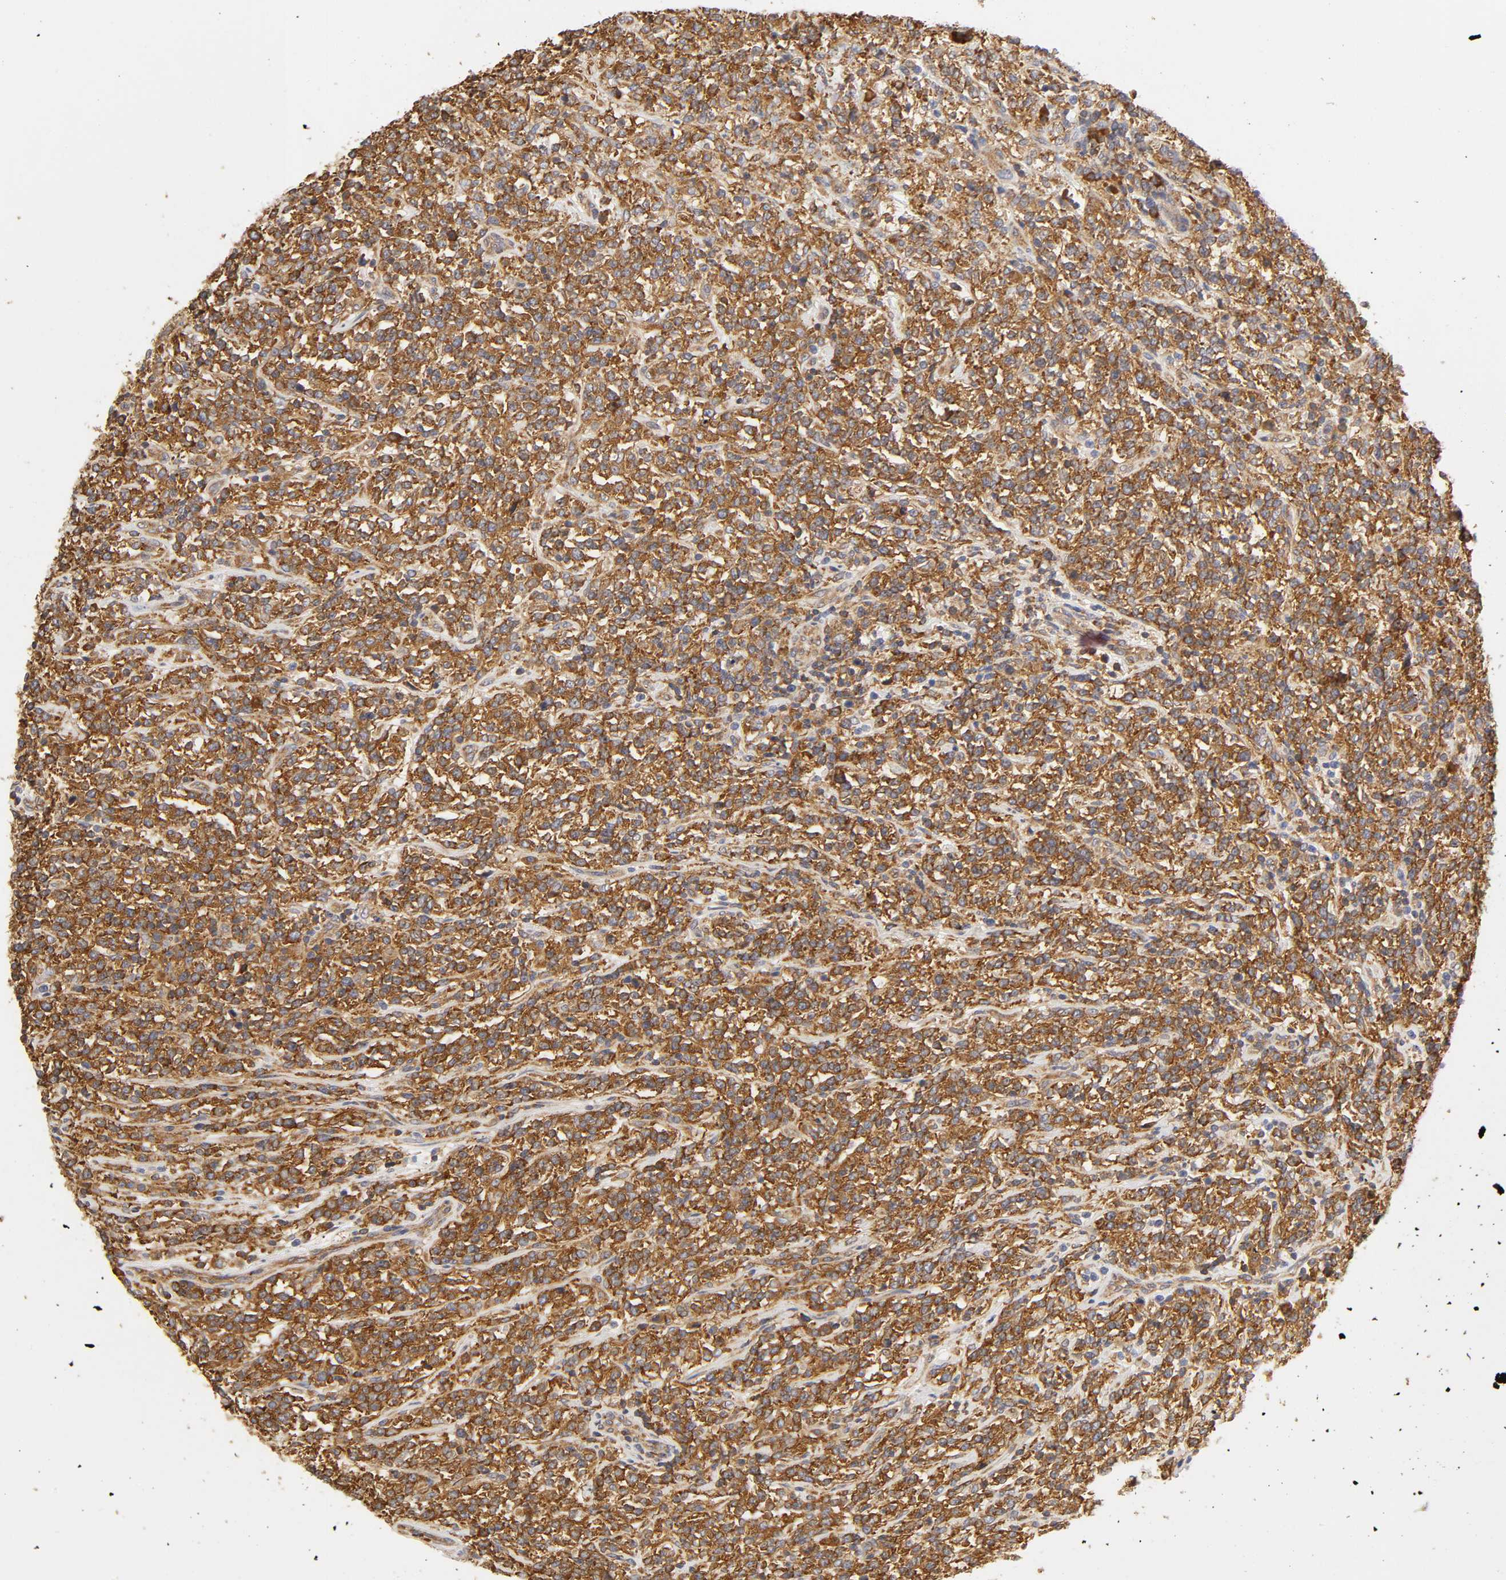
{"staining": {"intensity": "strong", "quantity": ">75%", "location": "cytoplasmic/membranous"}, "tissue": "lymphoma", "cell_type": "Tumor cells", "image_type": "cancer", "snomed": [{"axis": "morphology", "description": "Malignant lymphoma, non-Hodgkin's type, High grade"}, {"axis": "topography", "description": "Soft tissue"}], "caption": "About >75% of tumor cells in human lymphoma display strong cytoplasmic/membranous protein staining as visualized by brown immunohistochemical staining.", "gene": "RPL14", "patient": {"sex": "male", "age": 18}}